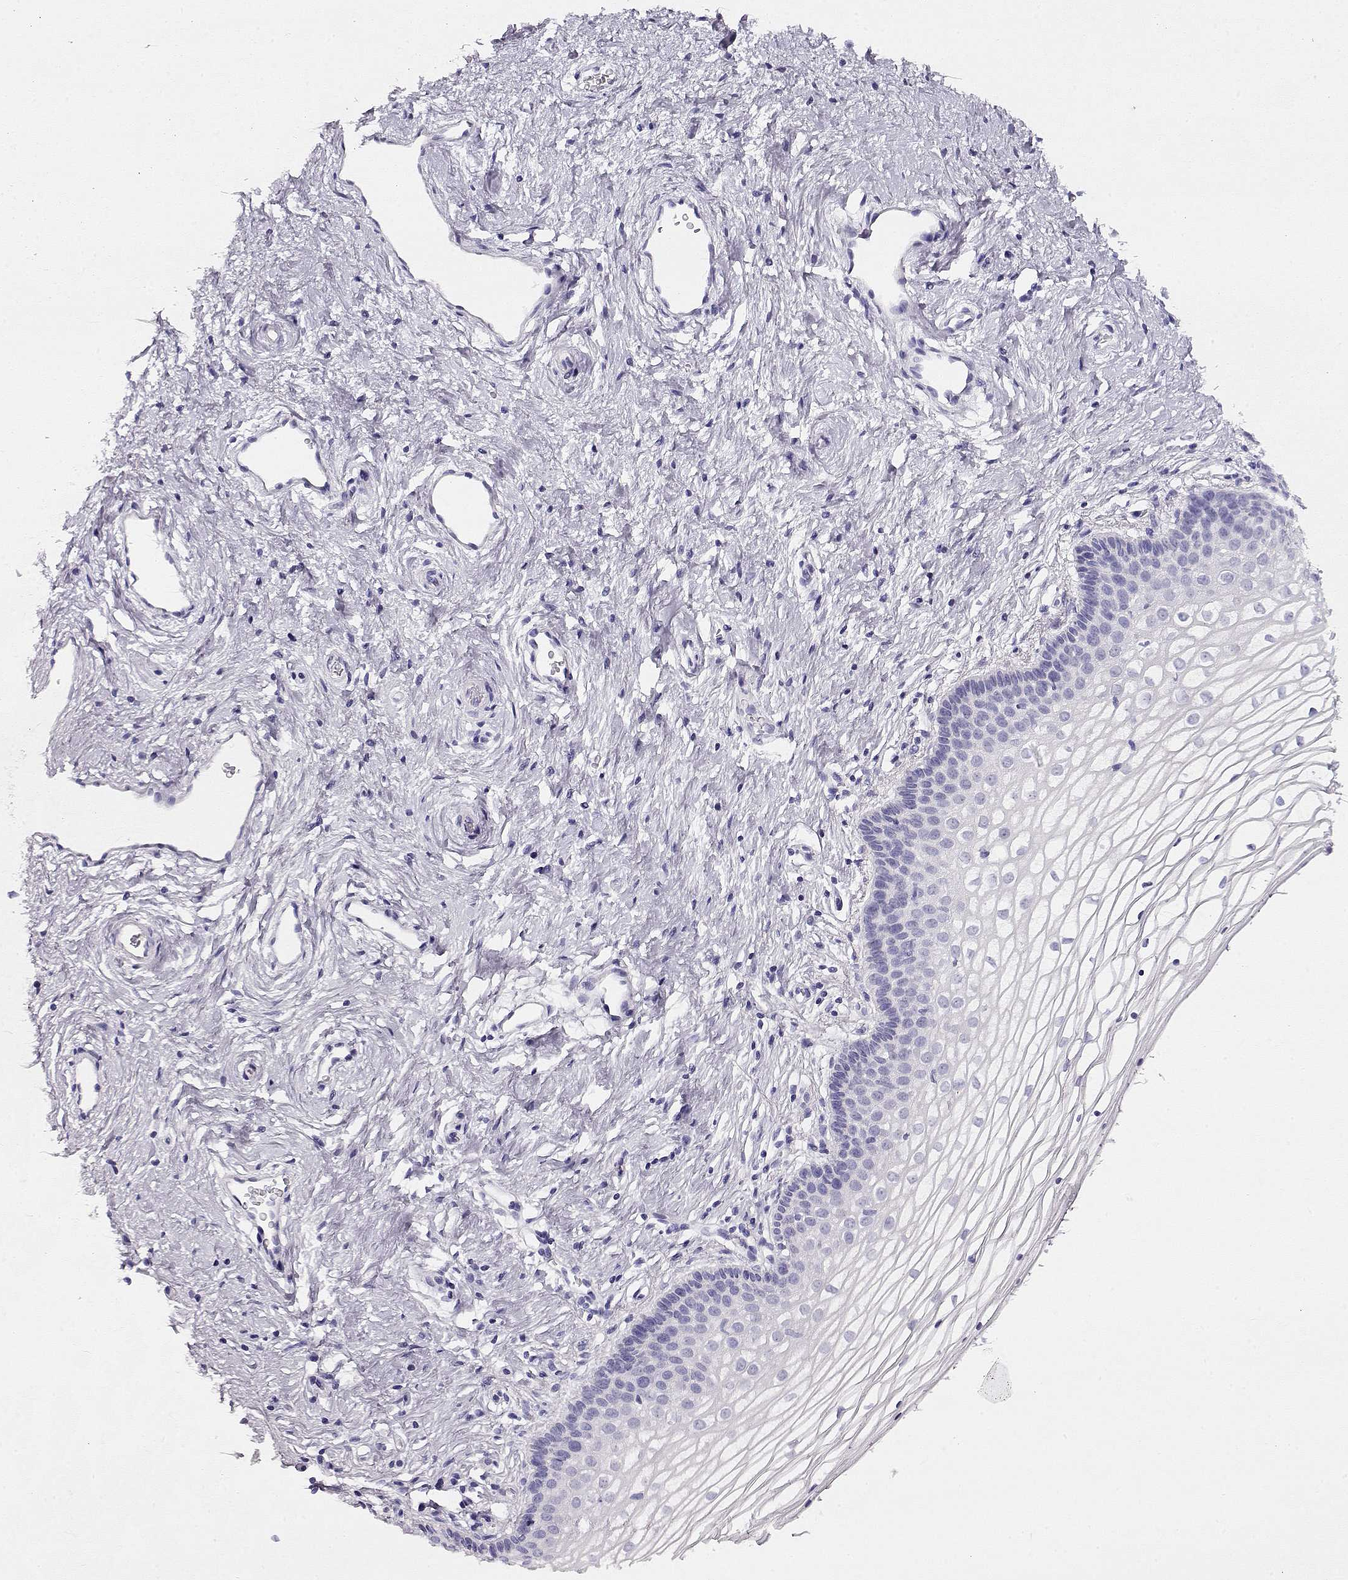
{"staining": {"intensity": "negative", "quantity": "none", "location": "none"}, "tissue": "vagina", "cell_type": "Squamous epithelial cells", "image_type": "normal", "snomed": [{"axis": "morphology", "description": "Normal tissue, NOS"}, {"axis": "topography", "description": "Vagina"}], "caption": "The immunohistochemistry (IHC) image has no significant staining in squamous epithelial cells of vagina.", "gene": "ACTN2", "patient": {"sex": "female", "age": 36}}